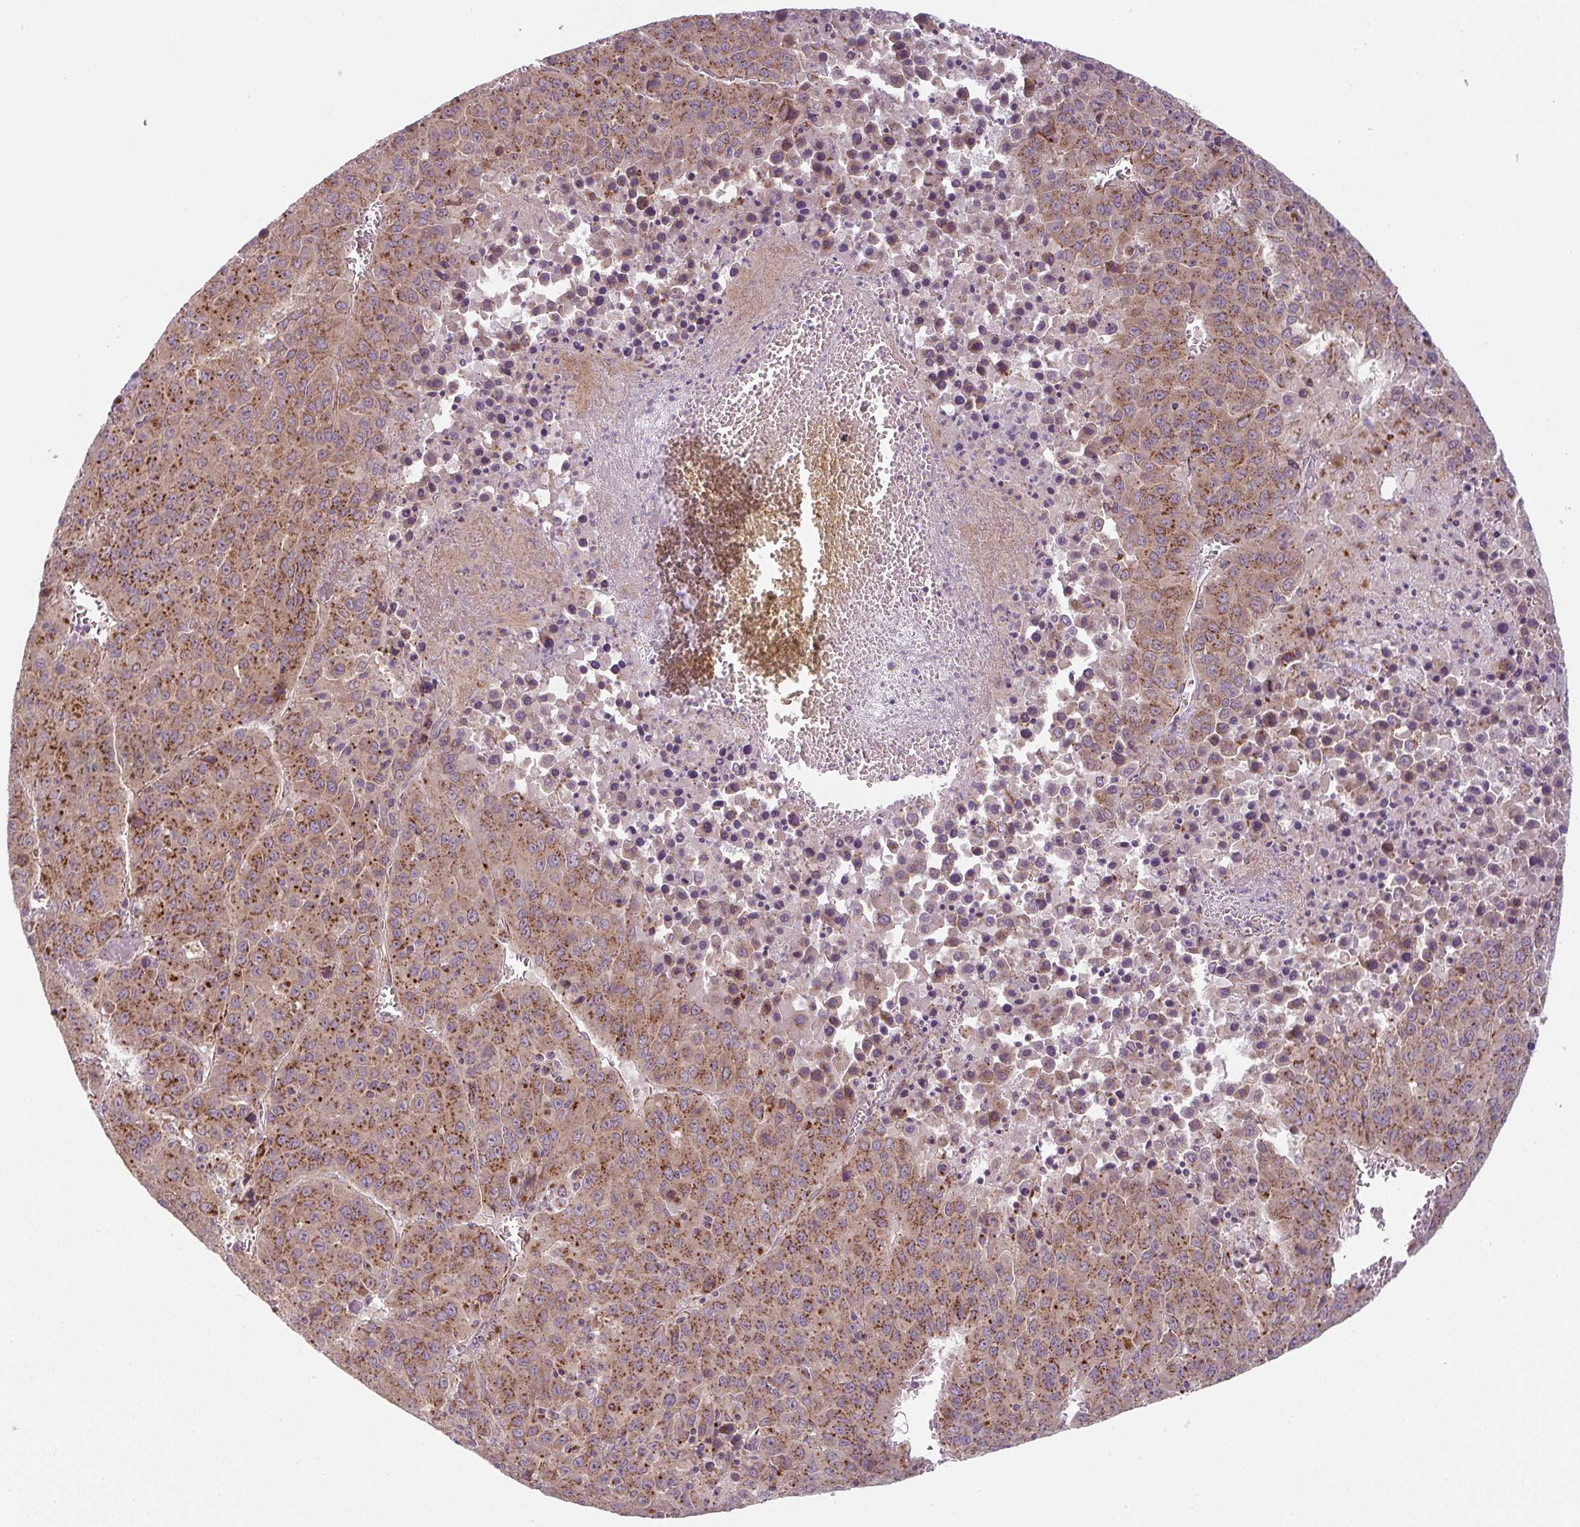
{"staining": {"intensity": "strong", "quantity": ">75%", "location": "cytoplasmic/membranous"}, "tissue": "liver cancer", "cell_type": "Tumor cells", "image_type": "cancer", "snomed": [{"axis": "morphology", "description": "Carcinoma, Hepatocellular, NOS"}, {"axis": "topography", "description": "Liver"}], "caption": "This is an image of IHC staining of liver hepatocellular carcinoma, which shows strong expression in the cytoplasmic/membranous of tumor cells.", "gene": "GVQW3", "patient": {"sex": "female", "age": 53}}